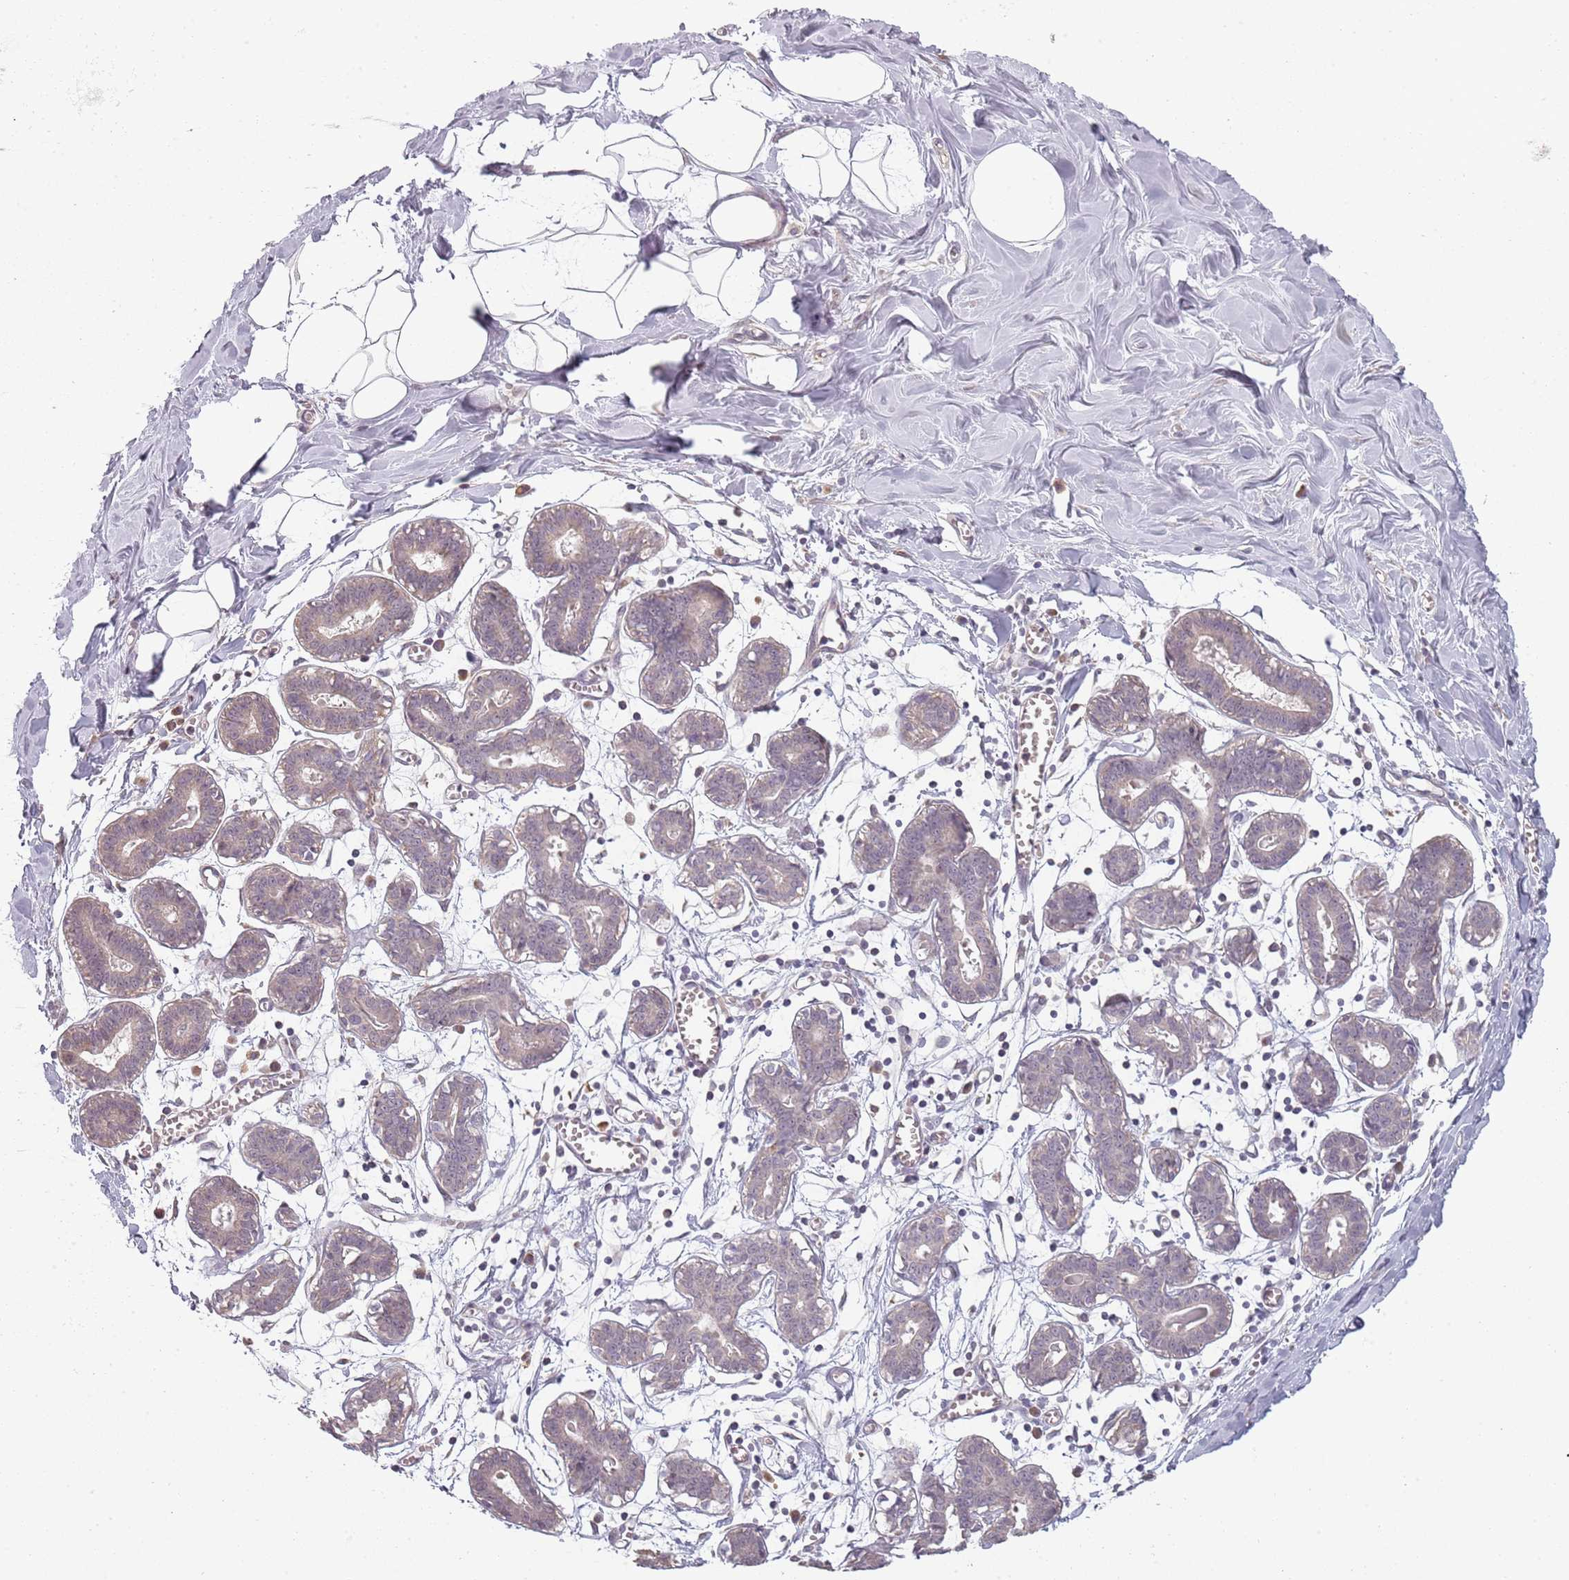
{"staining": {"intensity": "negative", "quantity": "none", "location": "none"}, "tissue": "breast", "cell_type": "Adipocytes", "image_type": "normal", "snomed": [{"axis": "morphology", "description": "Normal tissue, NOS"}, {"axis": "topography", "description": "Breast"}], "caption": "The immunohistochemistry (IHC) micrograph has no significant expression in adipocytes of breast.", "gene": "CC2D2B", "patient": {"sex": "female", "age": 27}}